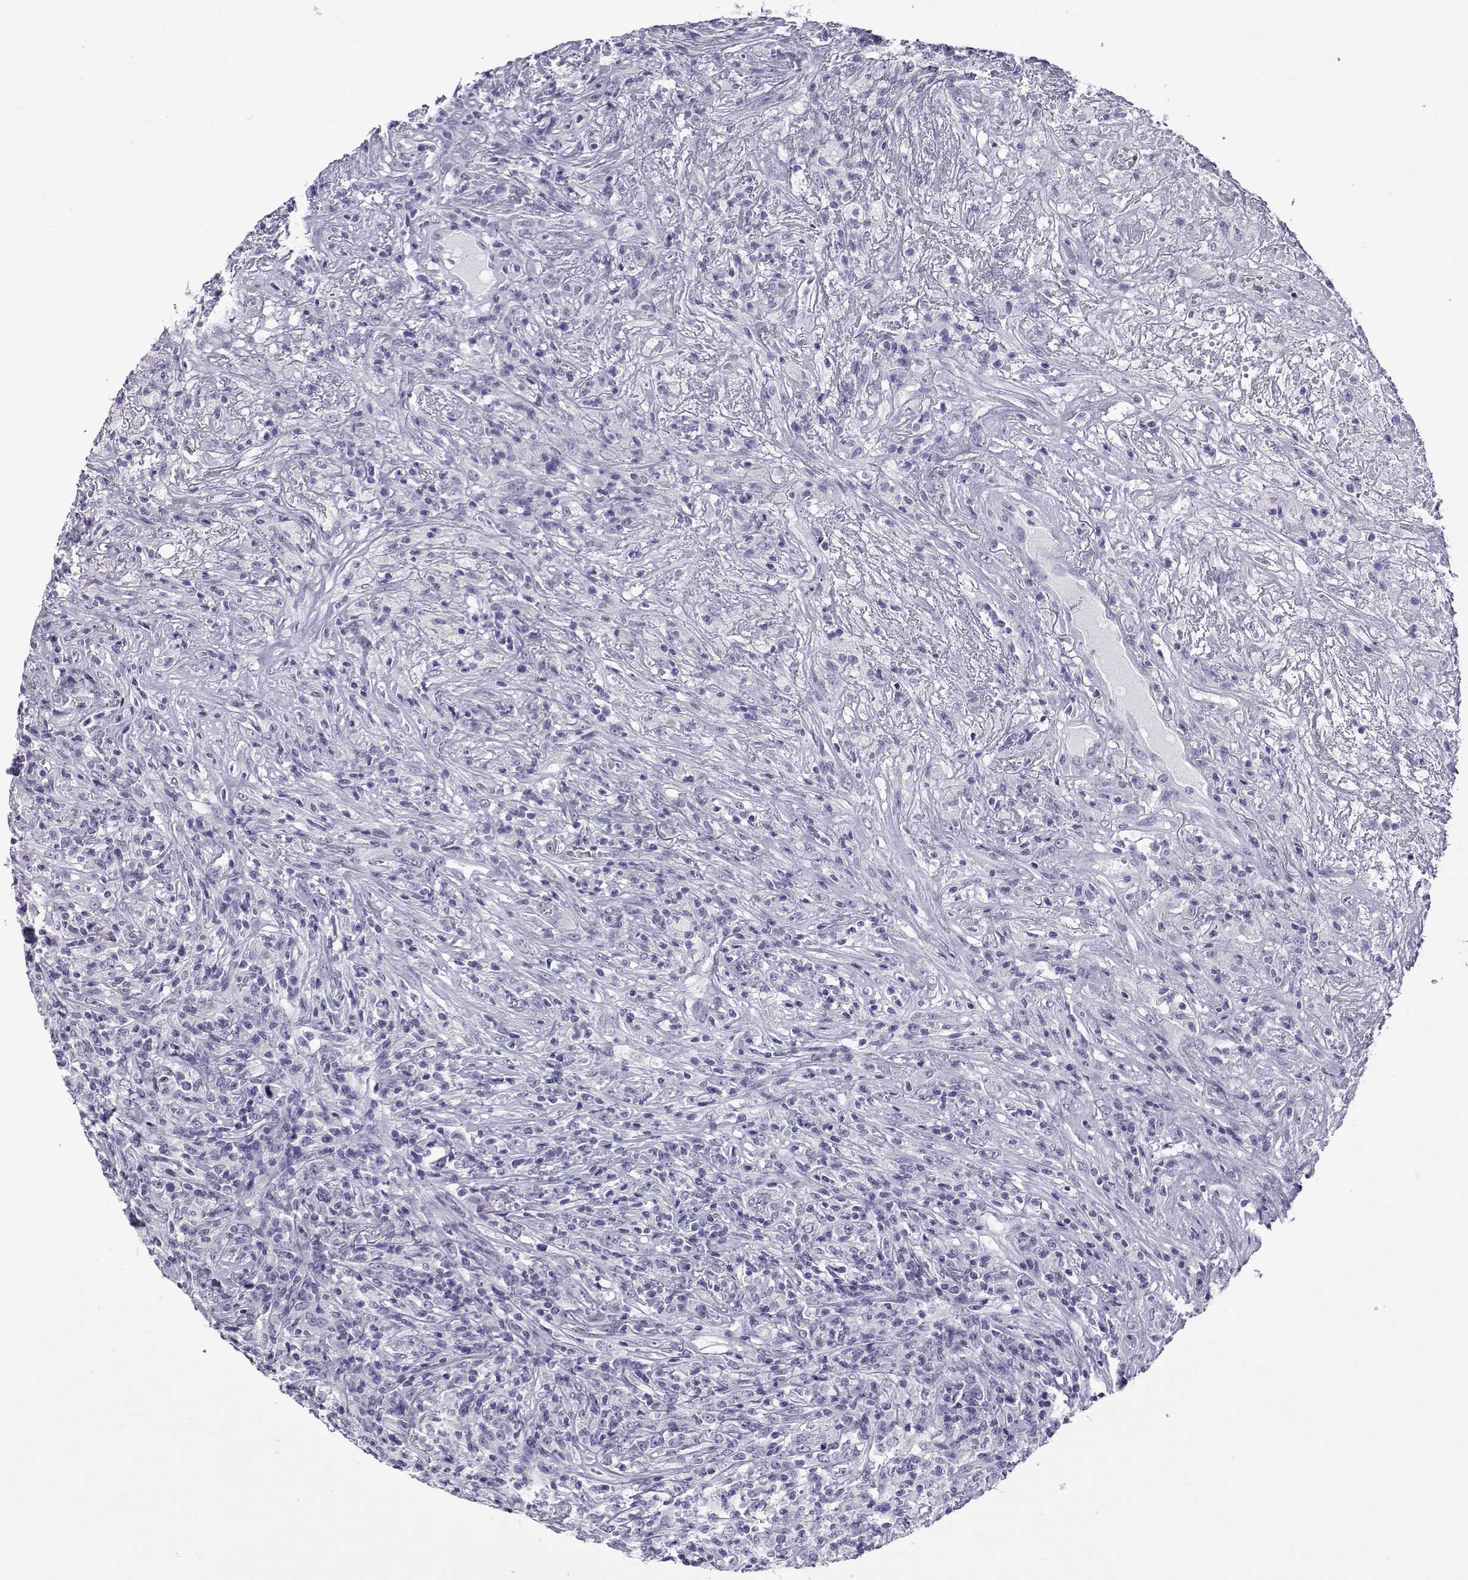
{"staining": {"intensity": "negative", "quantity": "none", "location": "none"}, "tissue": "lymphoma", "cell_type": "Tumor cells", "image_type": "cancer", "snomed": [{"axis": "morphology", "description": "Malignant lymphoma, non-Hodgkin's type, High grade"}, {"axis": "topography", "description": "Lung"}], "caption": "This is an immunohistochemistry histopathology image of human lymphoma. There is no positivity in tumor cells.", "gene": "ACTL7A", "patient": {"sex": "male", "age": 79}}